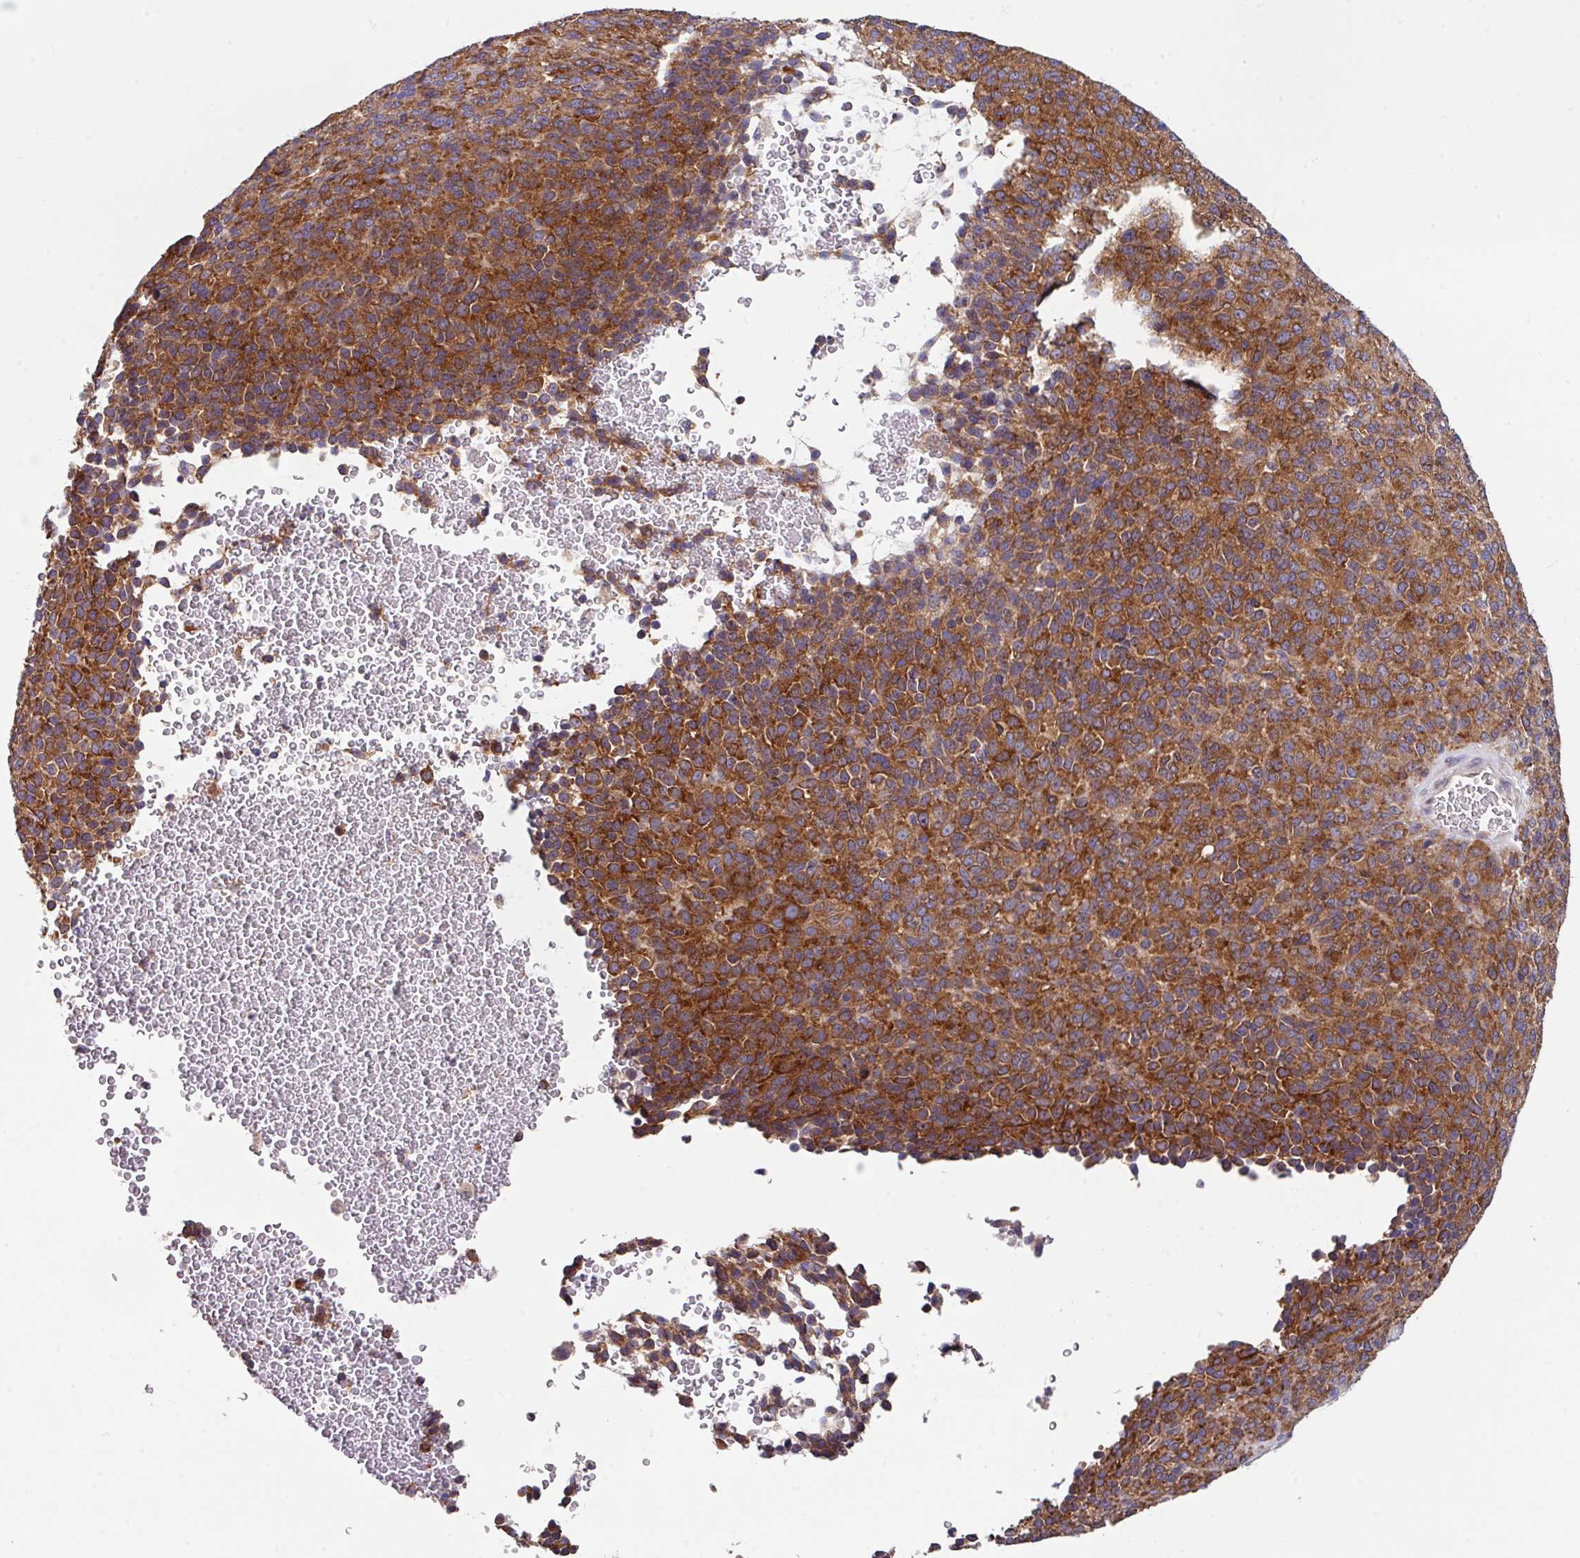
{"staining": {"intensity": "strong", "quantity": ">75%", "location": "cytoplasmic/membranous"}, "tissue": "melanoma", "cell_type": "Tumor cells", "image_type": "cancer", "snomed": [{"axis": "morphology", "description": "Malignant melanoma, Metastatic site"}, {"axis": "topography", "description": "Brain"}], "caption": "This image shows immunohistochemistry staining of melanoma, with high strong cytoplasmic/membranous staining in about >75% of tumor cells.", "gene": "EIF4B", "patient": {"sex": "female", "age": 56}}